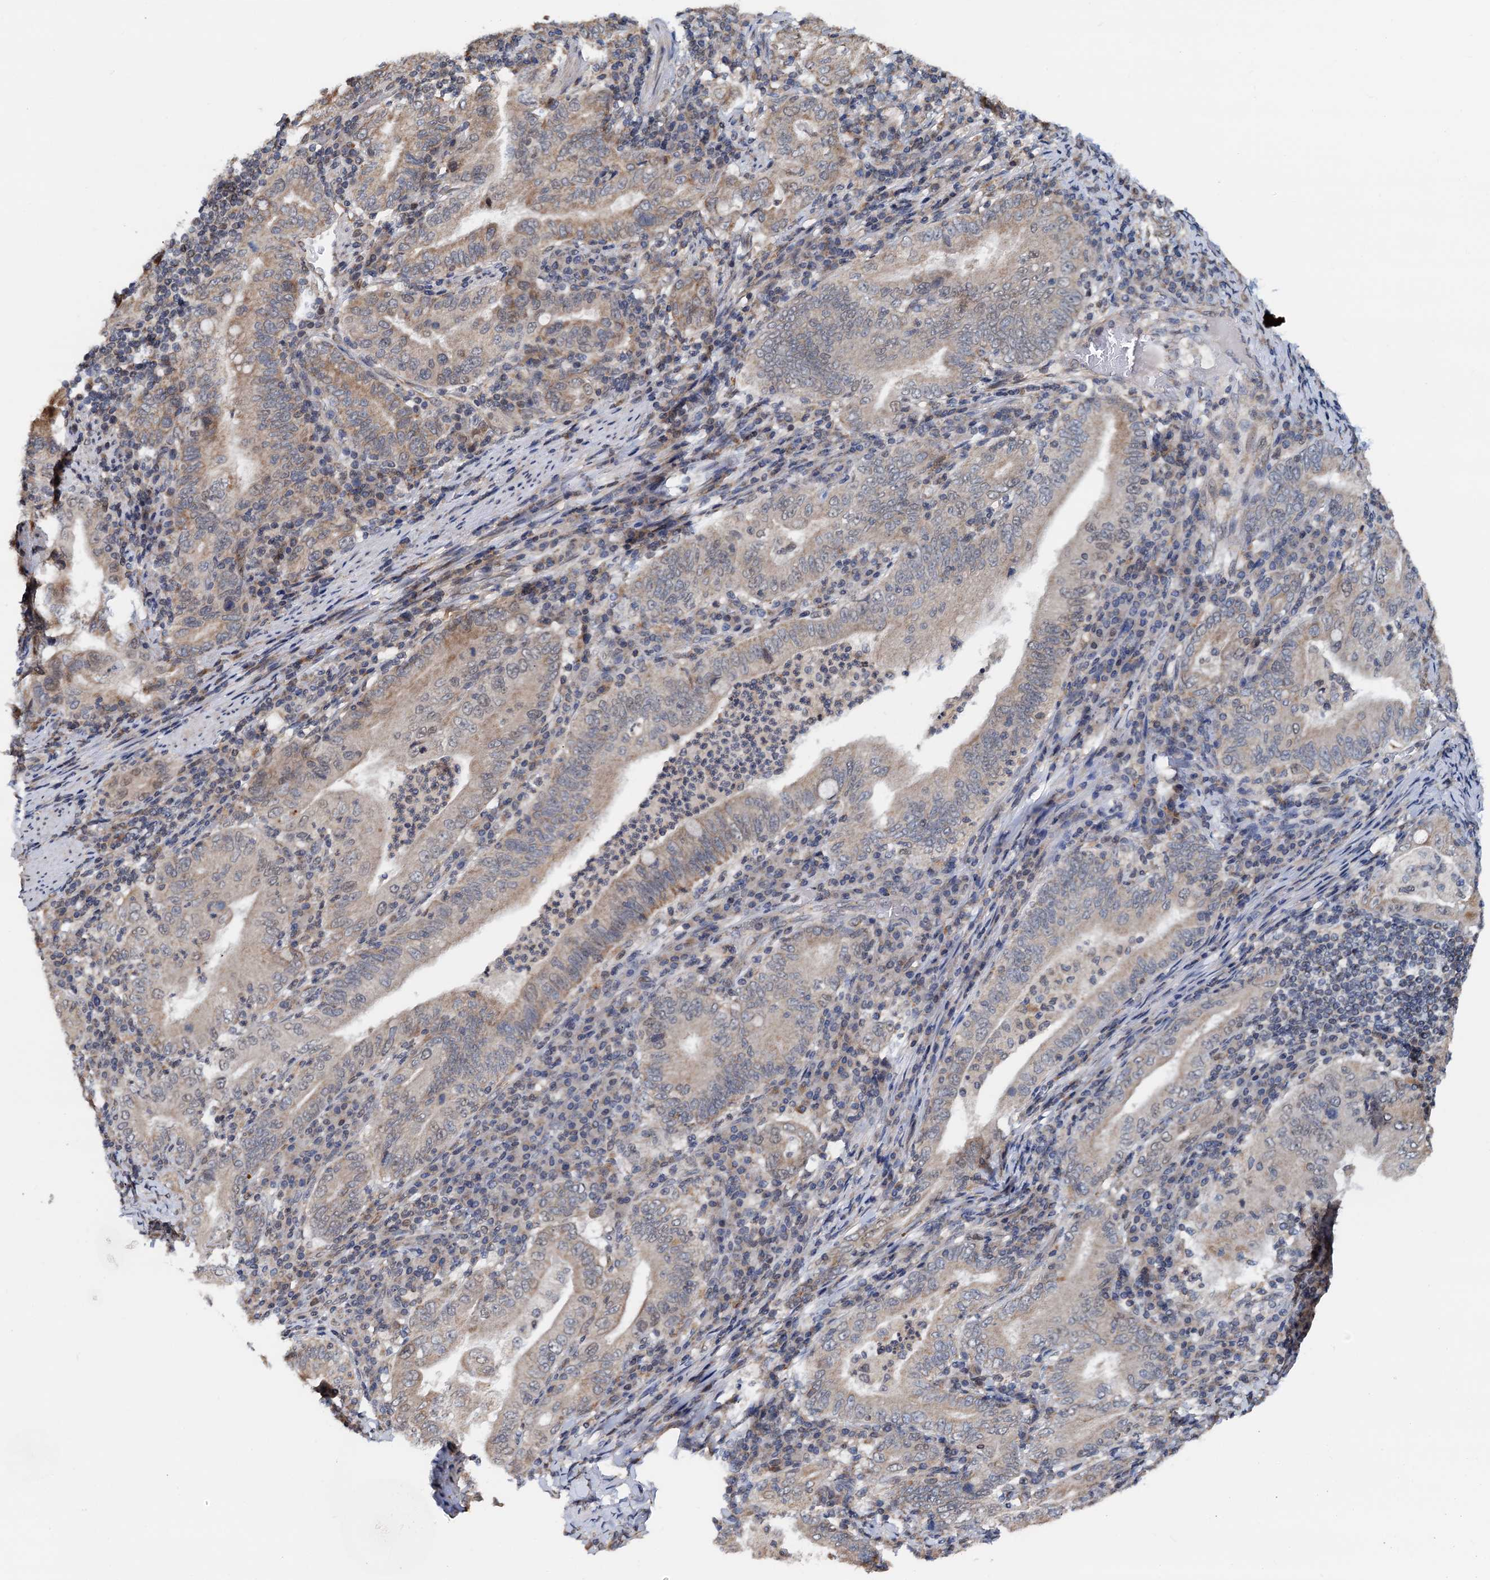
{"staining": {"intensity": "weak", "quantity": "25%-75%", "location": "cytoplasmic/membranous"}, "tissue": "stomach cancer", "cell_type": "Tumor cells", "image_type": "cancer", "snomed": [{"axis": "morphology", "description": "Normal tissue, NOS"}, {"axis": "morphology", "description": "Adenocarcinoma, NOS"}, {"axis": "topography", "description": "Esophagus"}, {"axis": "topography", "description": "Stomach, upper"}, {"axis": "topography", "description": "Peripheral nerve tissue"}], "caption": "The photomicrograph exhibits staining of stomach adenocarcinoma, revealing weak cytoplasmic/membranous protein positivity (brown color) within tumor cells. Nuclei are stained in blue.", "gene": "MCMBP", "patient": {"sex": "male", "age": 62}}